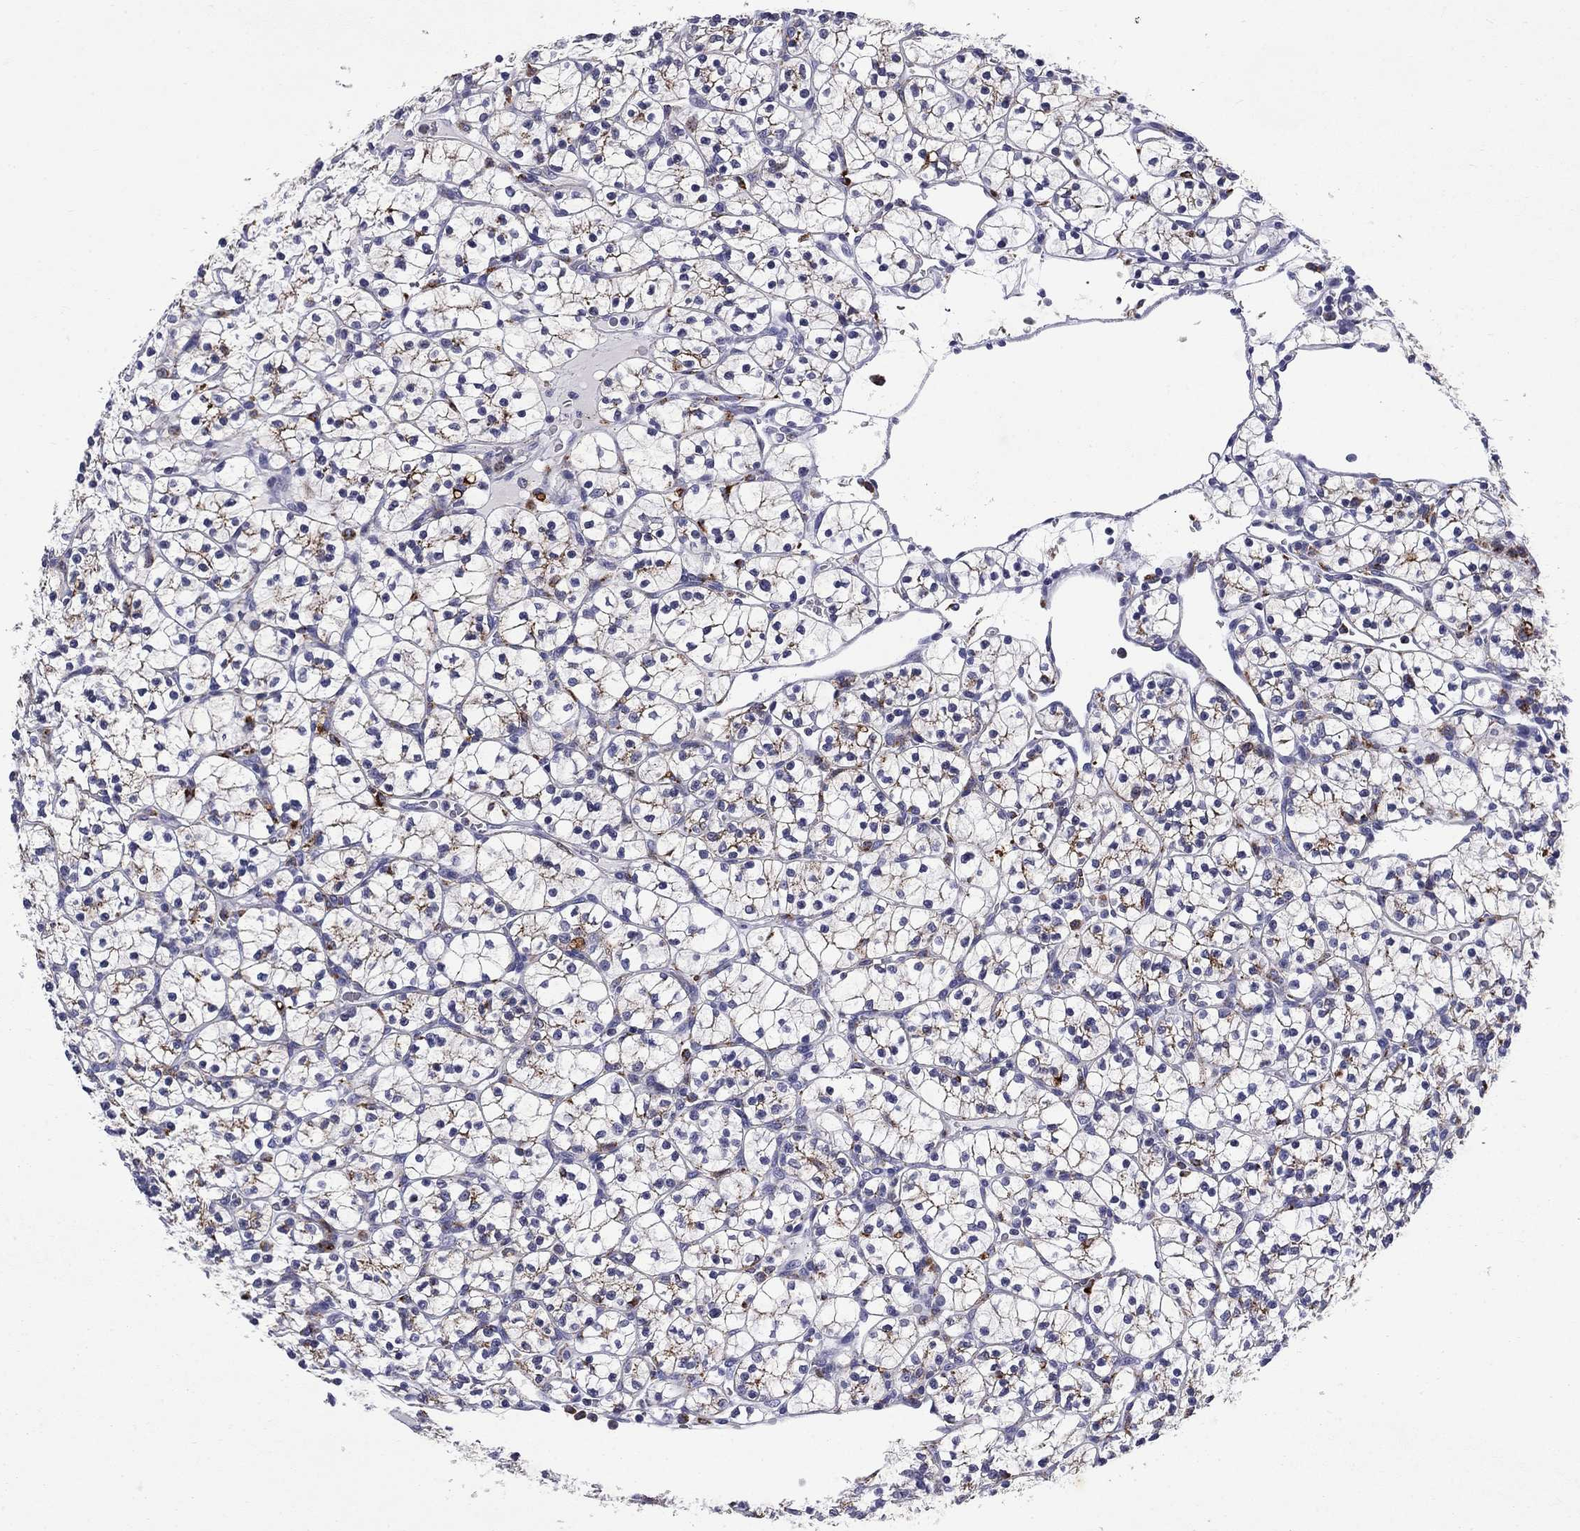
{"staining": {"intensity": "moderate", "quantity": "<25%", "location": "cytoplasmic/membranous"}, "tissue": "renal cancer", "cell_type": "Tumor cells", "image_type": "cancer", "snomed": [{"axis": "morphology", "description": "Adenocarcinoma, NOS"}, {"axis": "topography", "description": "Kidney"}], "caption": "The photomicrograph reveals immunohistochemical staining of adenocarcinoma (renal). There is moderate cytoplasmic/membranous positivity is appreciated in approximately <25% of tumor cells. (IHC, brightfield microscopy, high magnification).", "gene": "MADCAM1", "patient": {"sex": "female", "age": 89}}